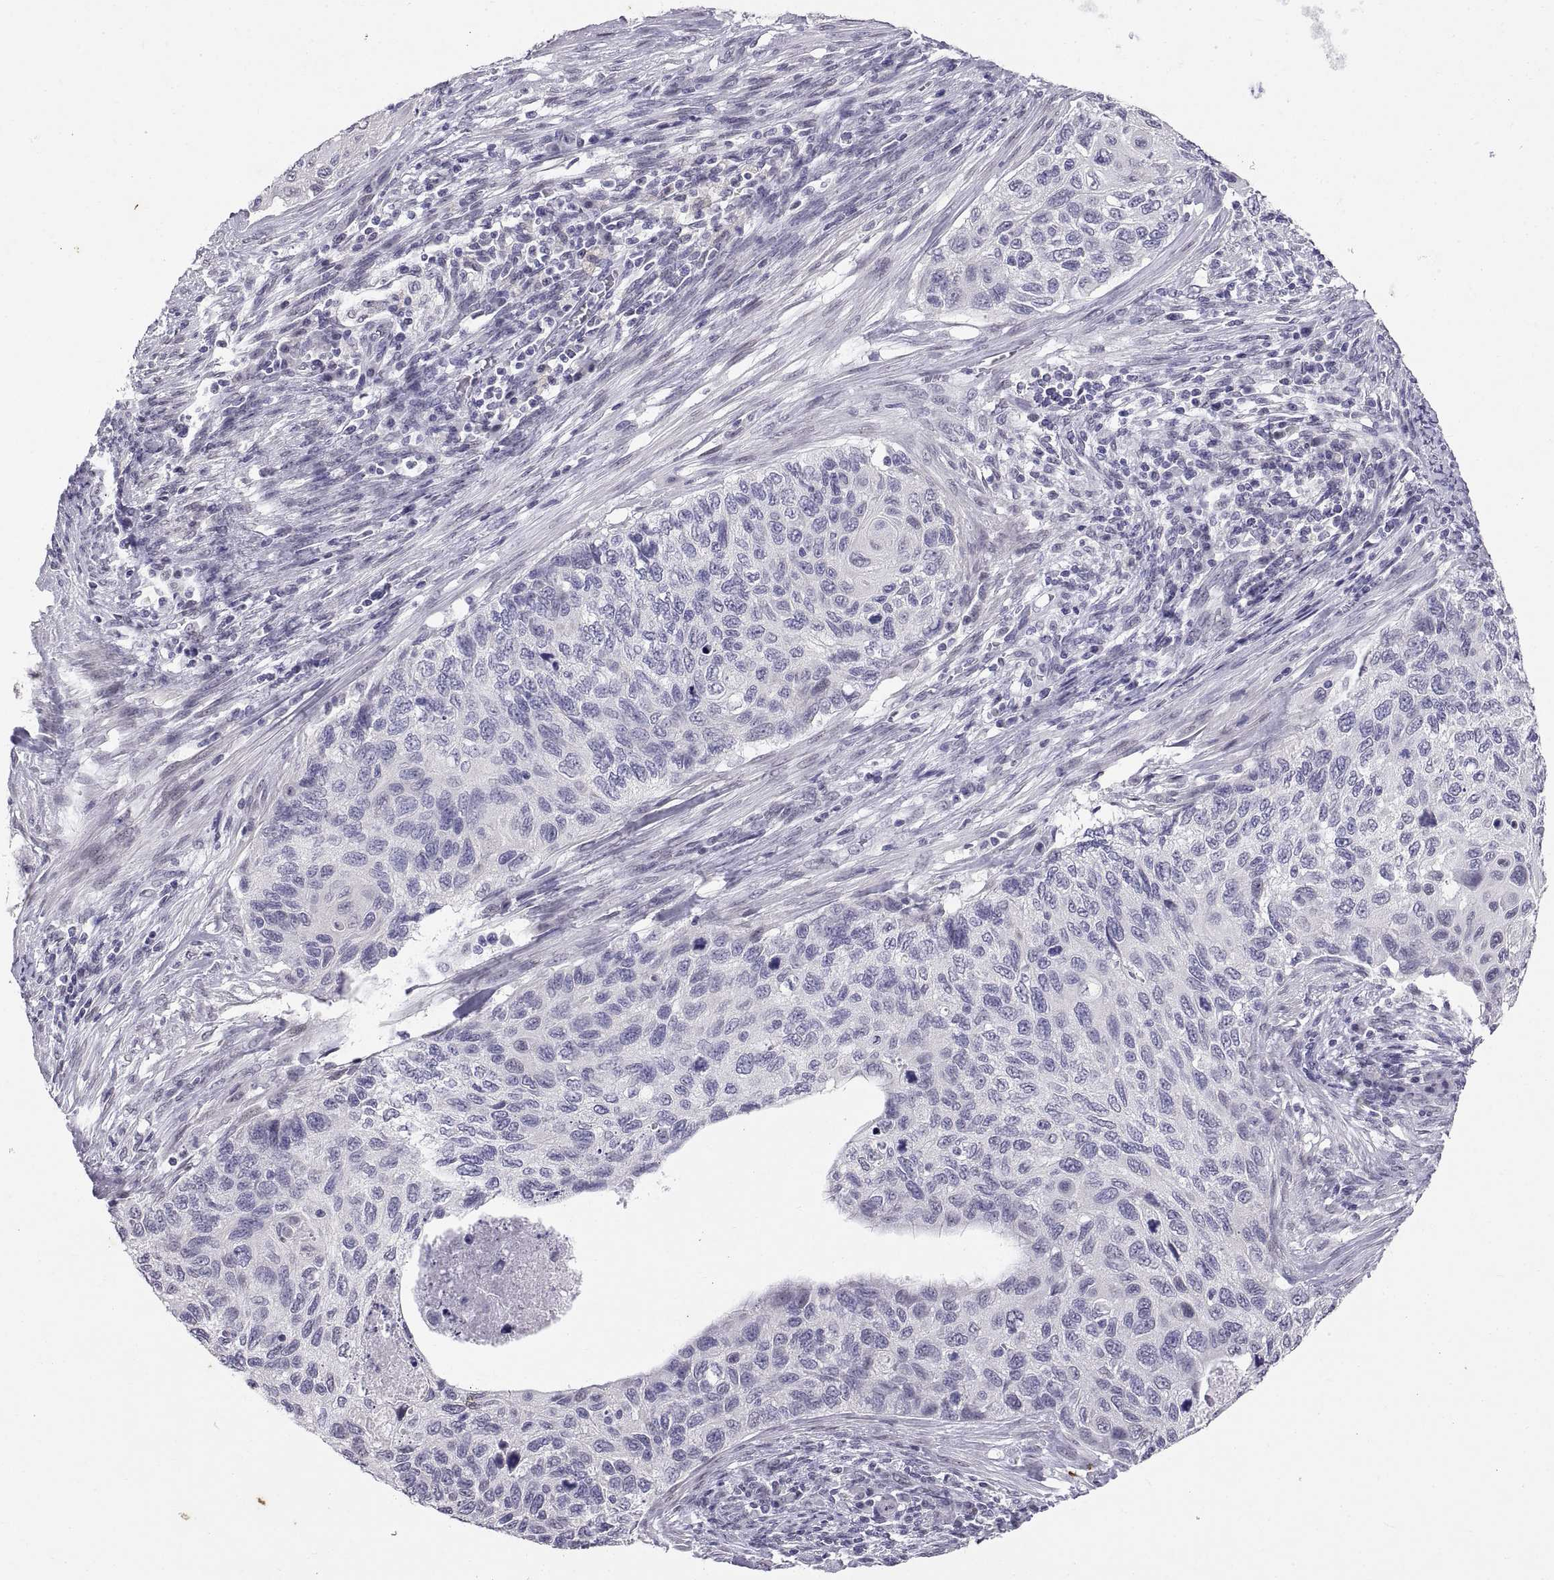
{"staining": {"intensity": "negative", "quantity": "none", "location": "none"}, "tissue": "cervical cancer", "cell_type": "Tumor cells", "image_type": "cancer", "snomed": [{"axis": "morphology", "description": "Squamous cell carcinoma, NOS"}, {"axis": "topography", "description": "Cervix"}], "caption": "Squamous cell carcinoma (cervical) was stained to show a protein in brown. There is no significant staining in tumor cells.", "gene": "KRT77", "patient": {"sex": "female", "age": 70}}